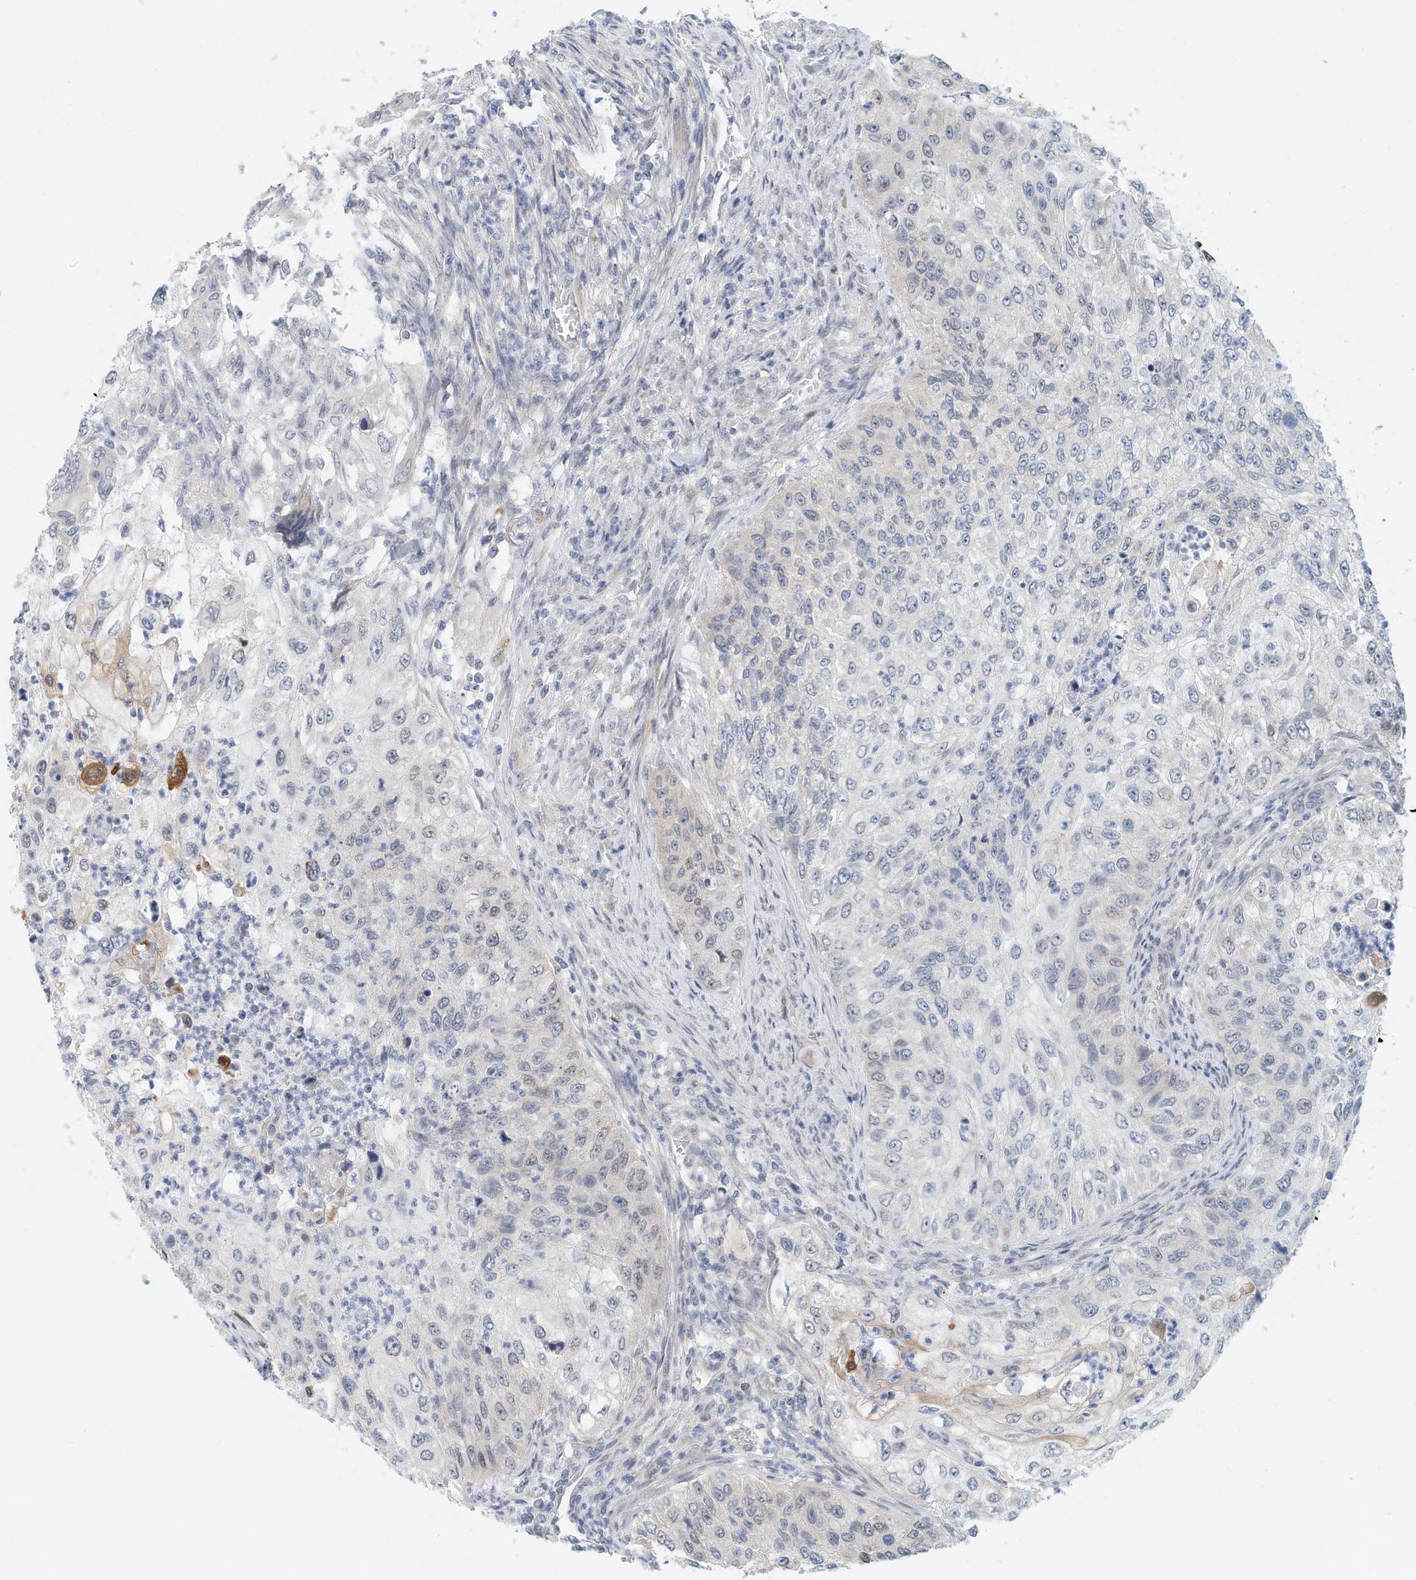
{"staining": {"intensity": "negative", "quantity": "none", "location": "none"}, "tissue": "urothelial cancer", "cell_type": "Tumor cells", "image_type": "cancer", "snomed": [{"axis": "morphology", "description": "Urothelial carcinoma, High grade"}, {"axis": "topography", "description": "Urinary bladder"}], "caption": "Urothelial carcinoma (high-grade) was stained to show a protein in brown. There is no significant expression in tumor cells.", "gene": "ARHGAP28", "patient": {"sex": "female", "age": 60}}